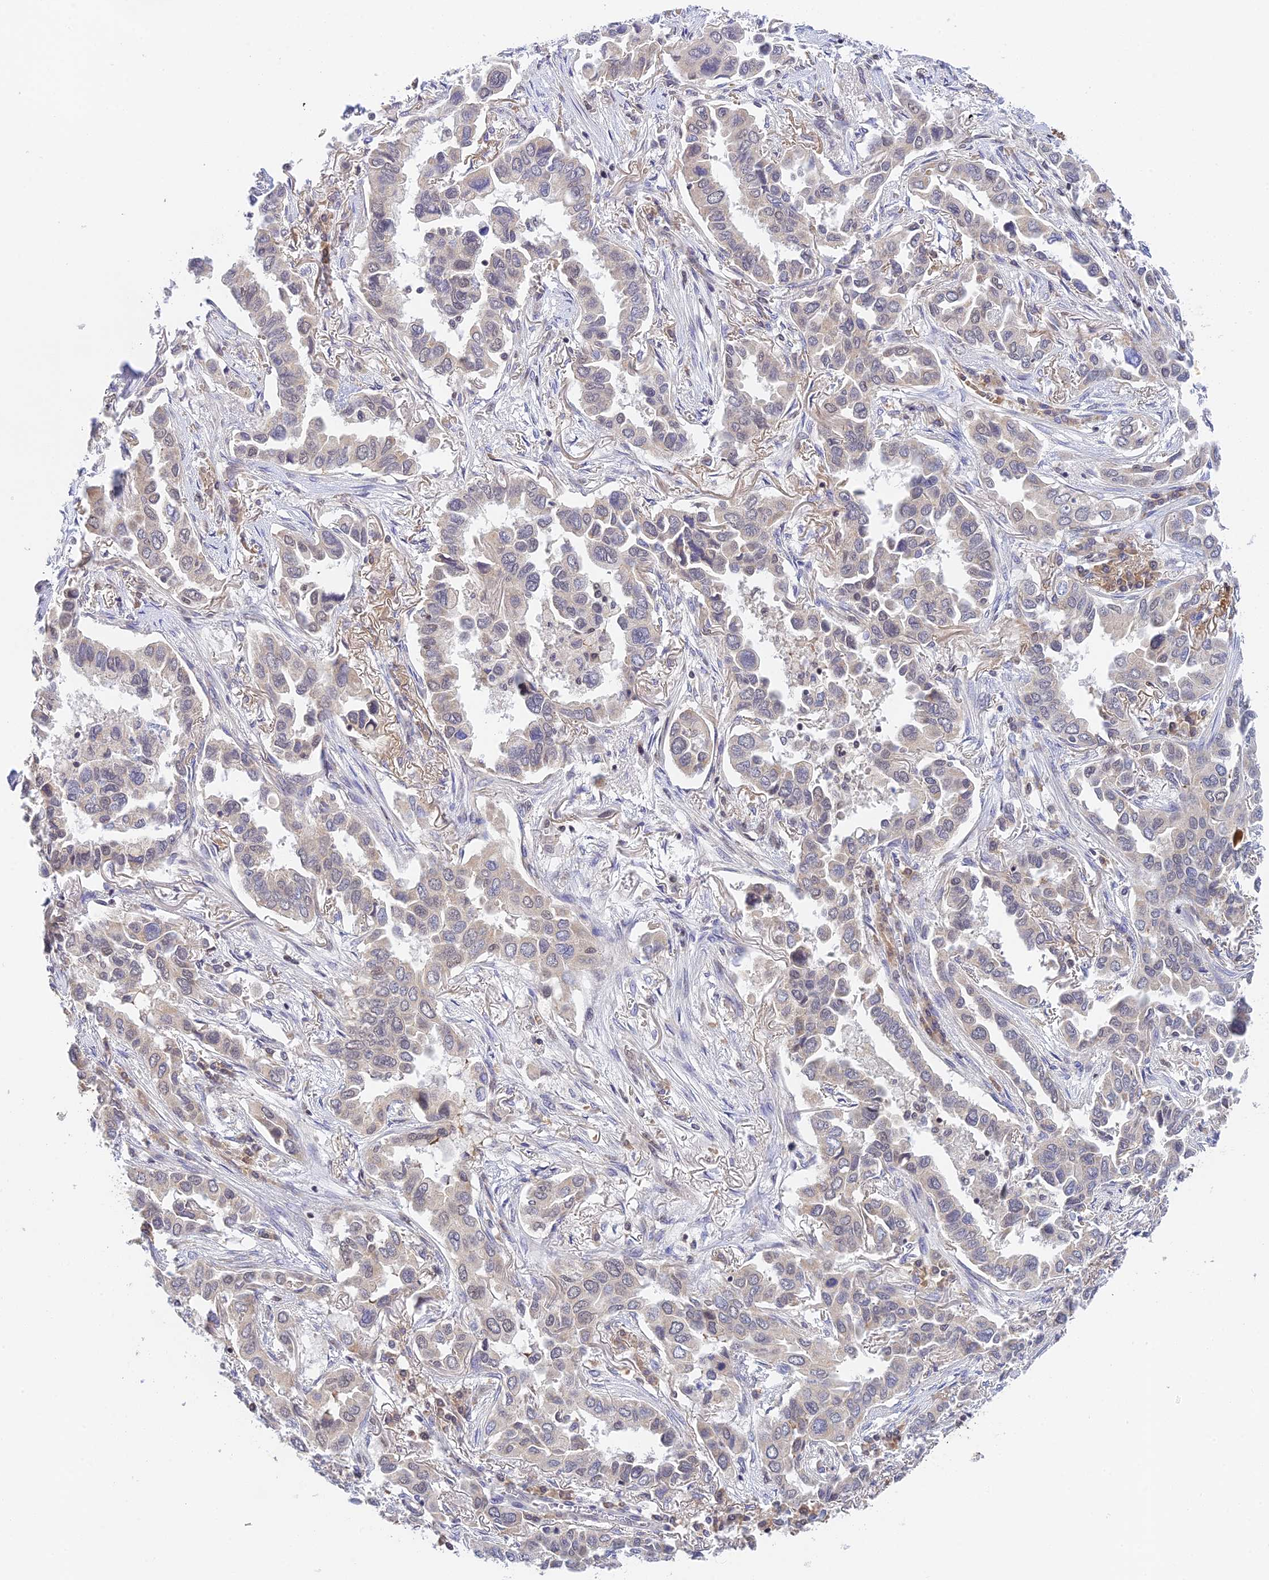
{"staining": {"intensity": "negative", "quantity": "none", "location": "none"}, "tissue": "lung cancer", "cell_type": "Tumor cells", "image_type": "cancer", "snomed": [{"axis": "morphology", "description": "Adenocarcinoma, NOS"}, {"axis": "topography", "description": "Lung"}], "caption": "This image is of adenocarcinoma (lung) stained with IHC to label a protein in brown with the nuclei are counter-stained blue. There is no expression in tumor cells.", "gene": "PEX16", "patient": {"sex": "female", "age": 76}}